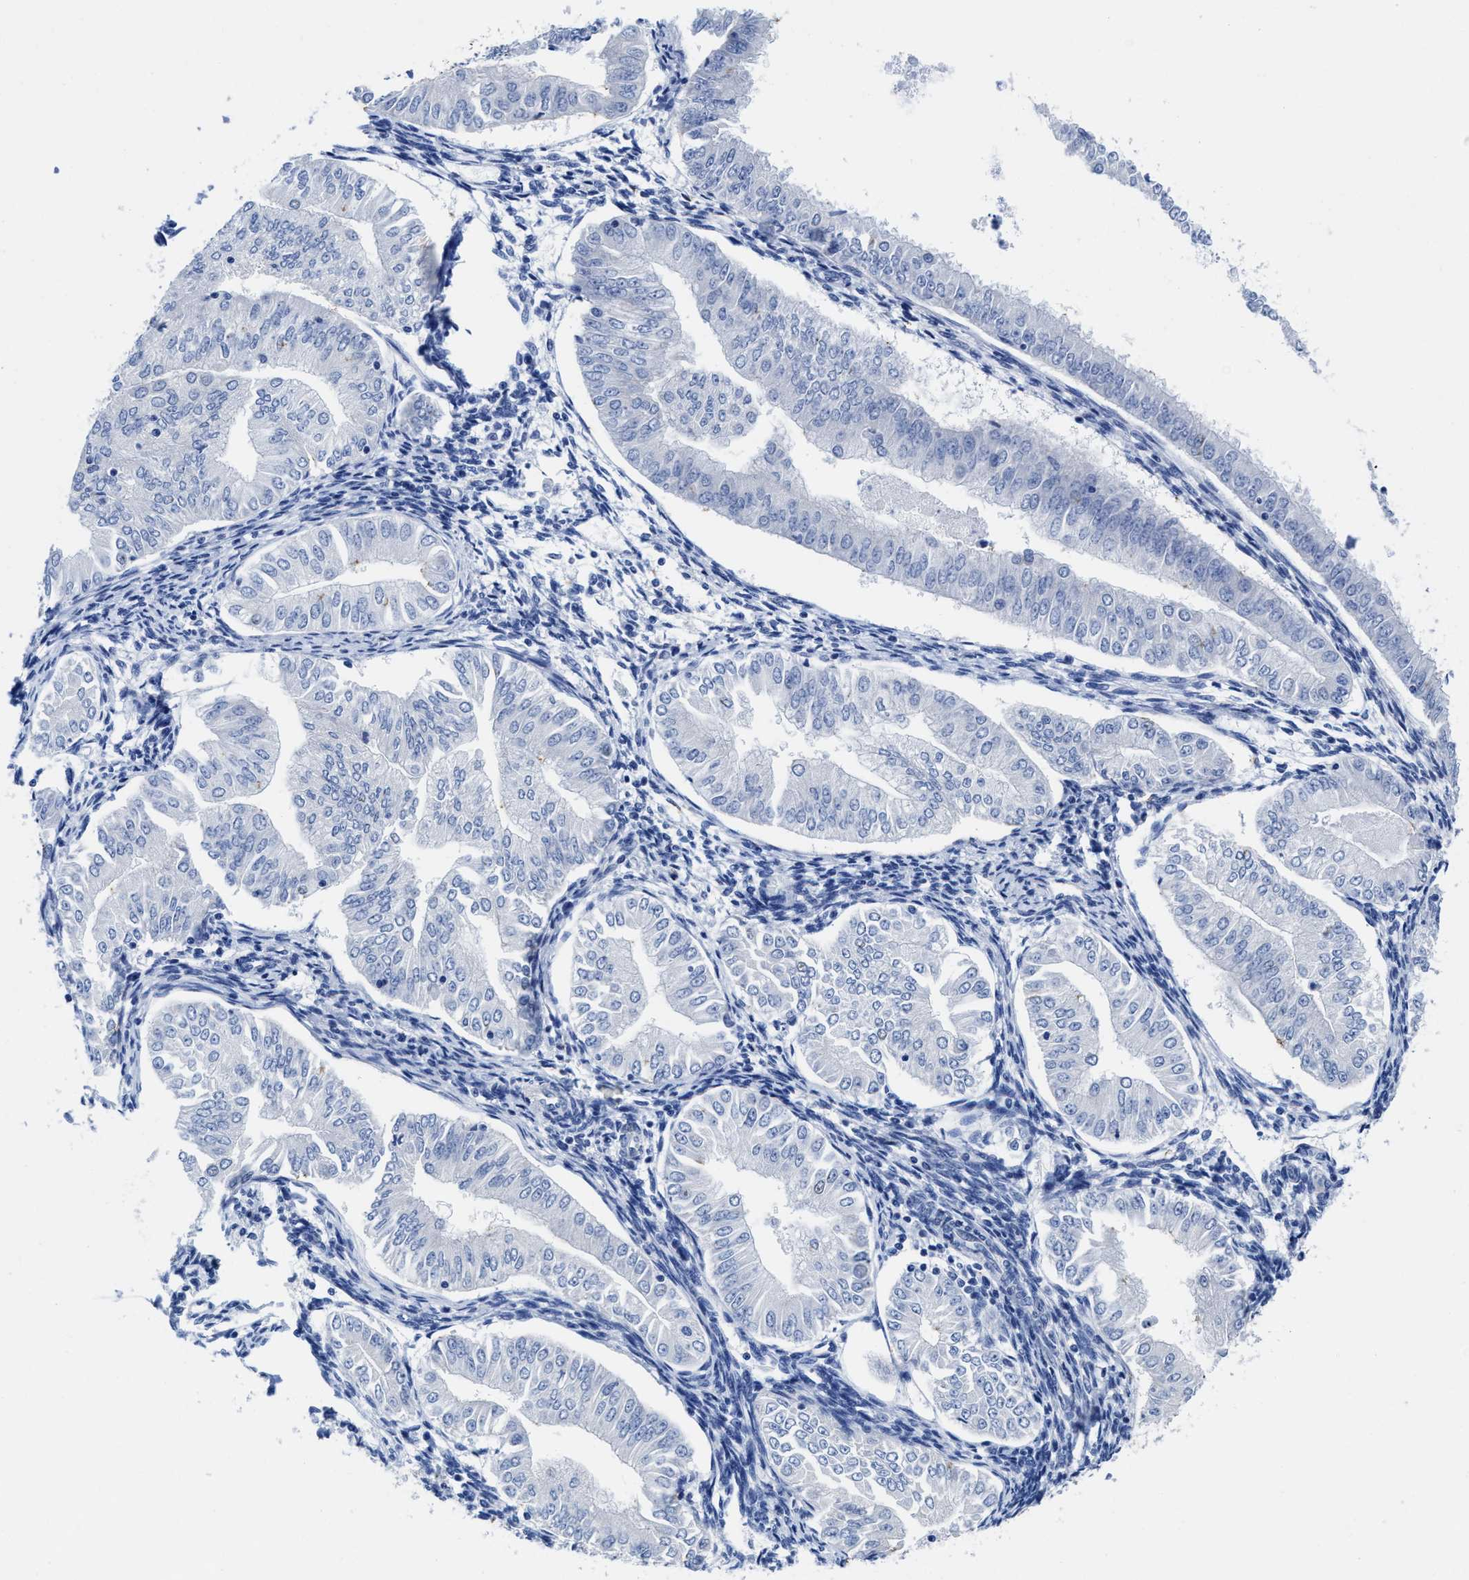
{"staining": {"intensity": "negative", "quantity": "none", "location": "none"}, "tissue": "endometrial cancer", "cell_type": "Tumor cells", "image_type": "cancer", "snomed": [{"axis": "morphology", "description": "Normal tissue, NOS"}, {"axis": "morphology", "description": "Adenocarcinoma, NOS"}, {"axis": "topography", "description": "Endometrium"}], "caption": "IHC micrograph of human adenocarcinoma (endometrial) stained for a protein (brown), which exhibits no positivity in tumor cells.", "gene": "HOOK1", "patient": {"sex": "female", "age": 53}}